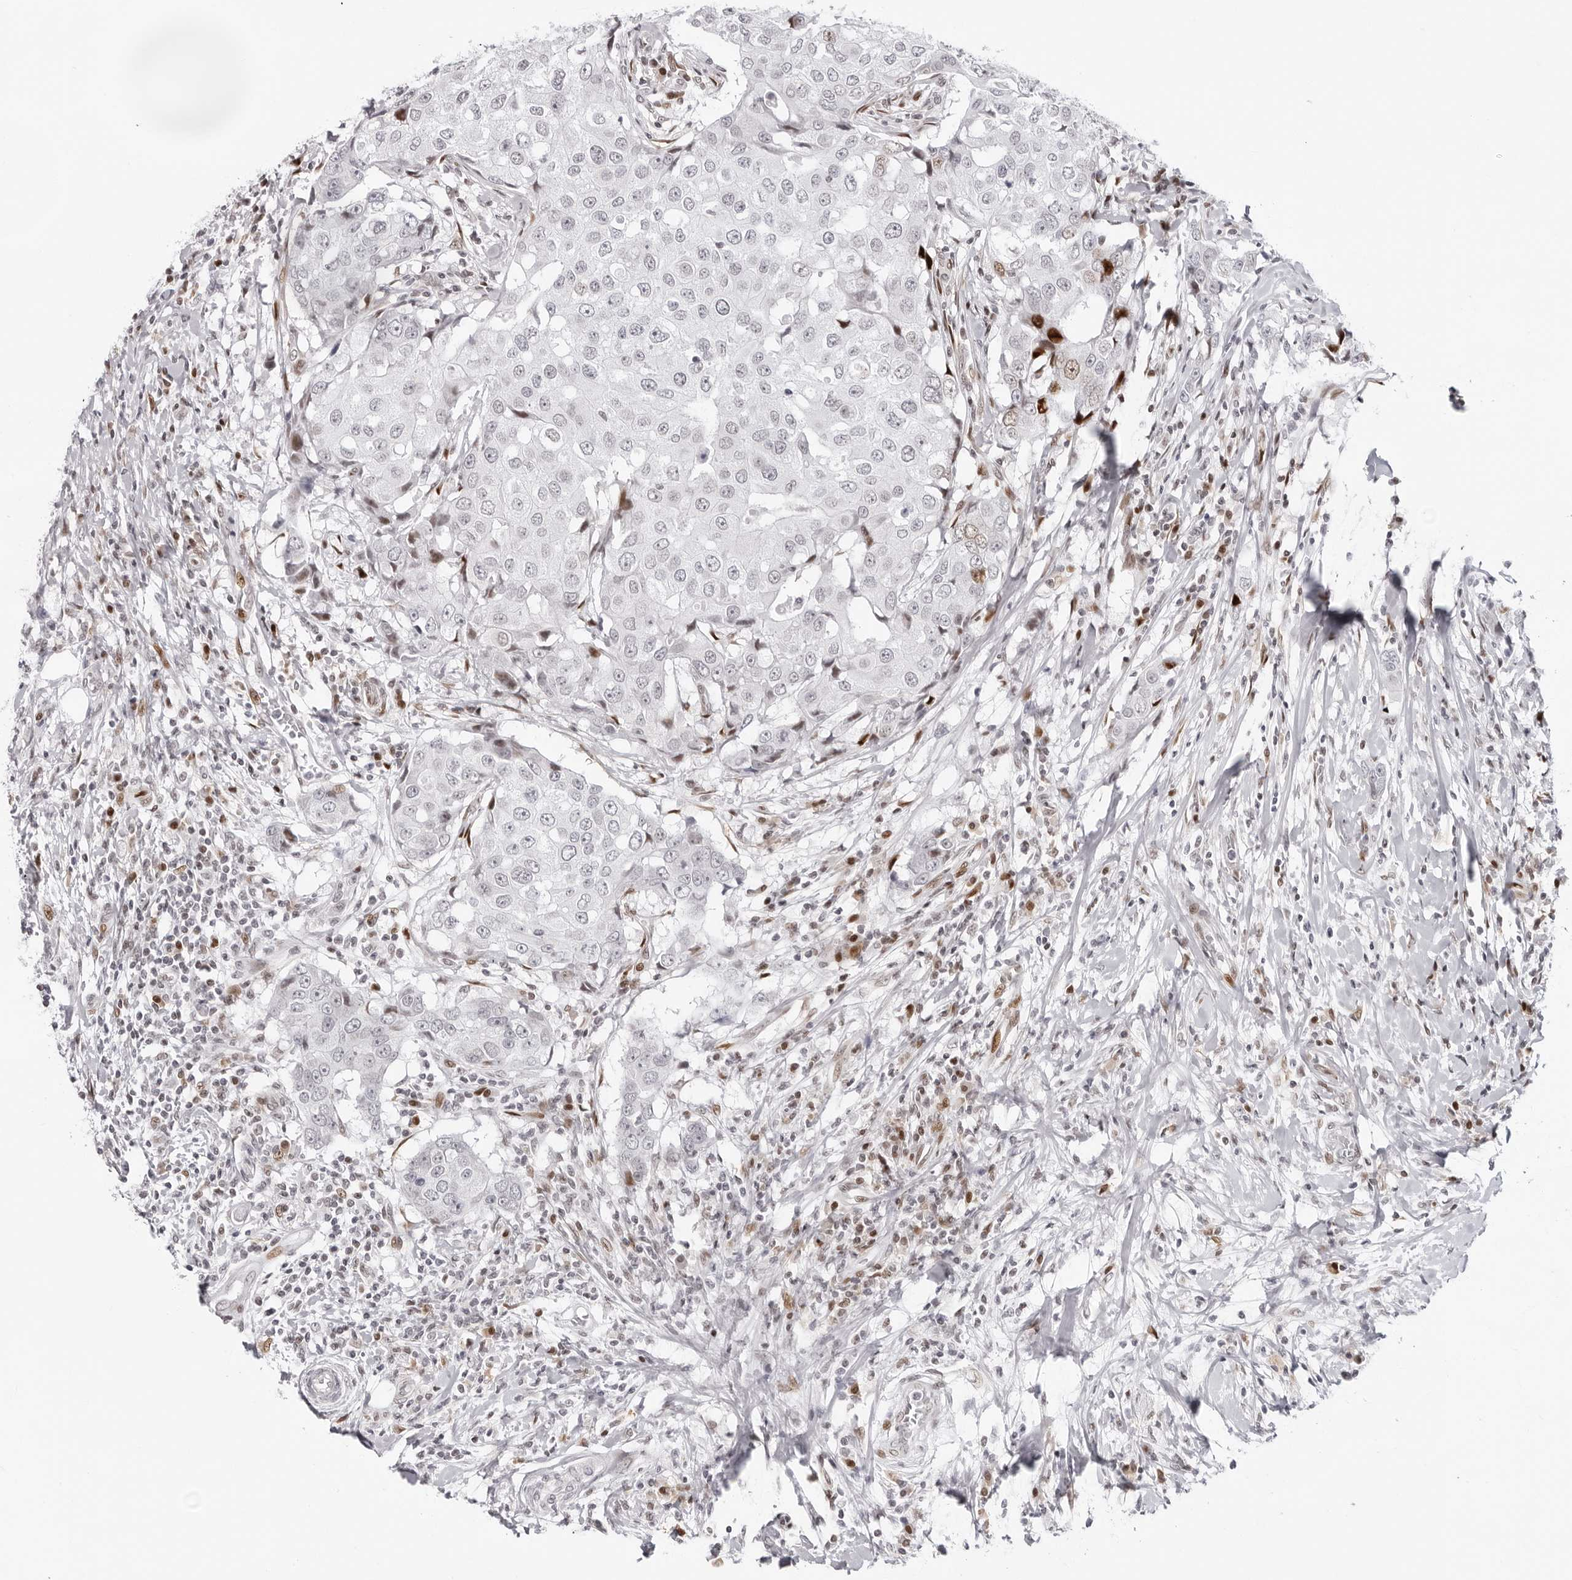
{"staining": {"intensity": "weak", "quantity": "<25%", "location": "nuclear"}, "tissue": "breast cancer", "cell_type": "Tumor cells", "image_type": "cancer", "snomed": [{"axis": "morphology", "description": "Duct carcinoma"}, {"axis": "topography", "description": "Breast"}], "caption": "This is a histopathology image of IHC staining of breast cancer (invasive ductal carcinoma), which shows no expression in tumor cells. Nuclei are stained in blue.", "gene": "NTPCR", "patient": {"sex": "female", "age": 27}}